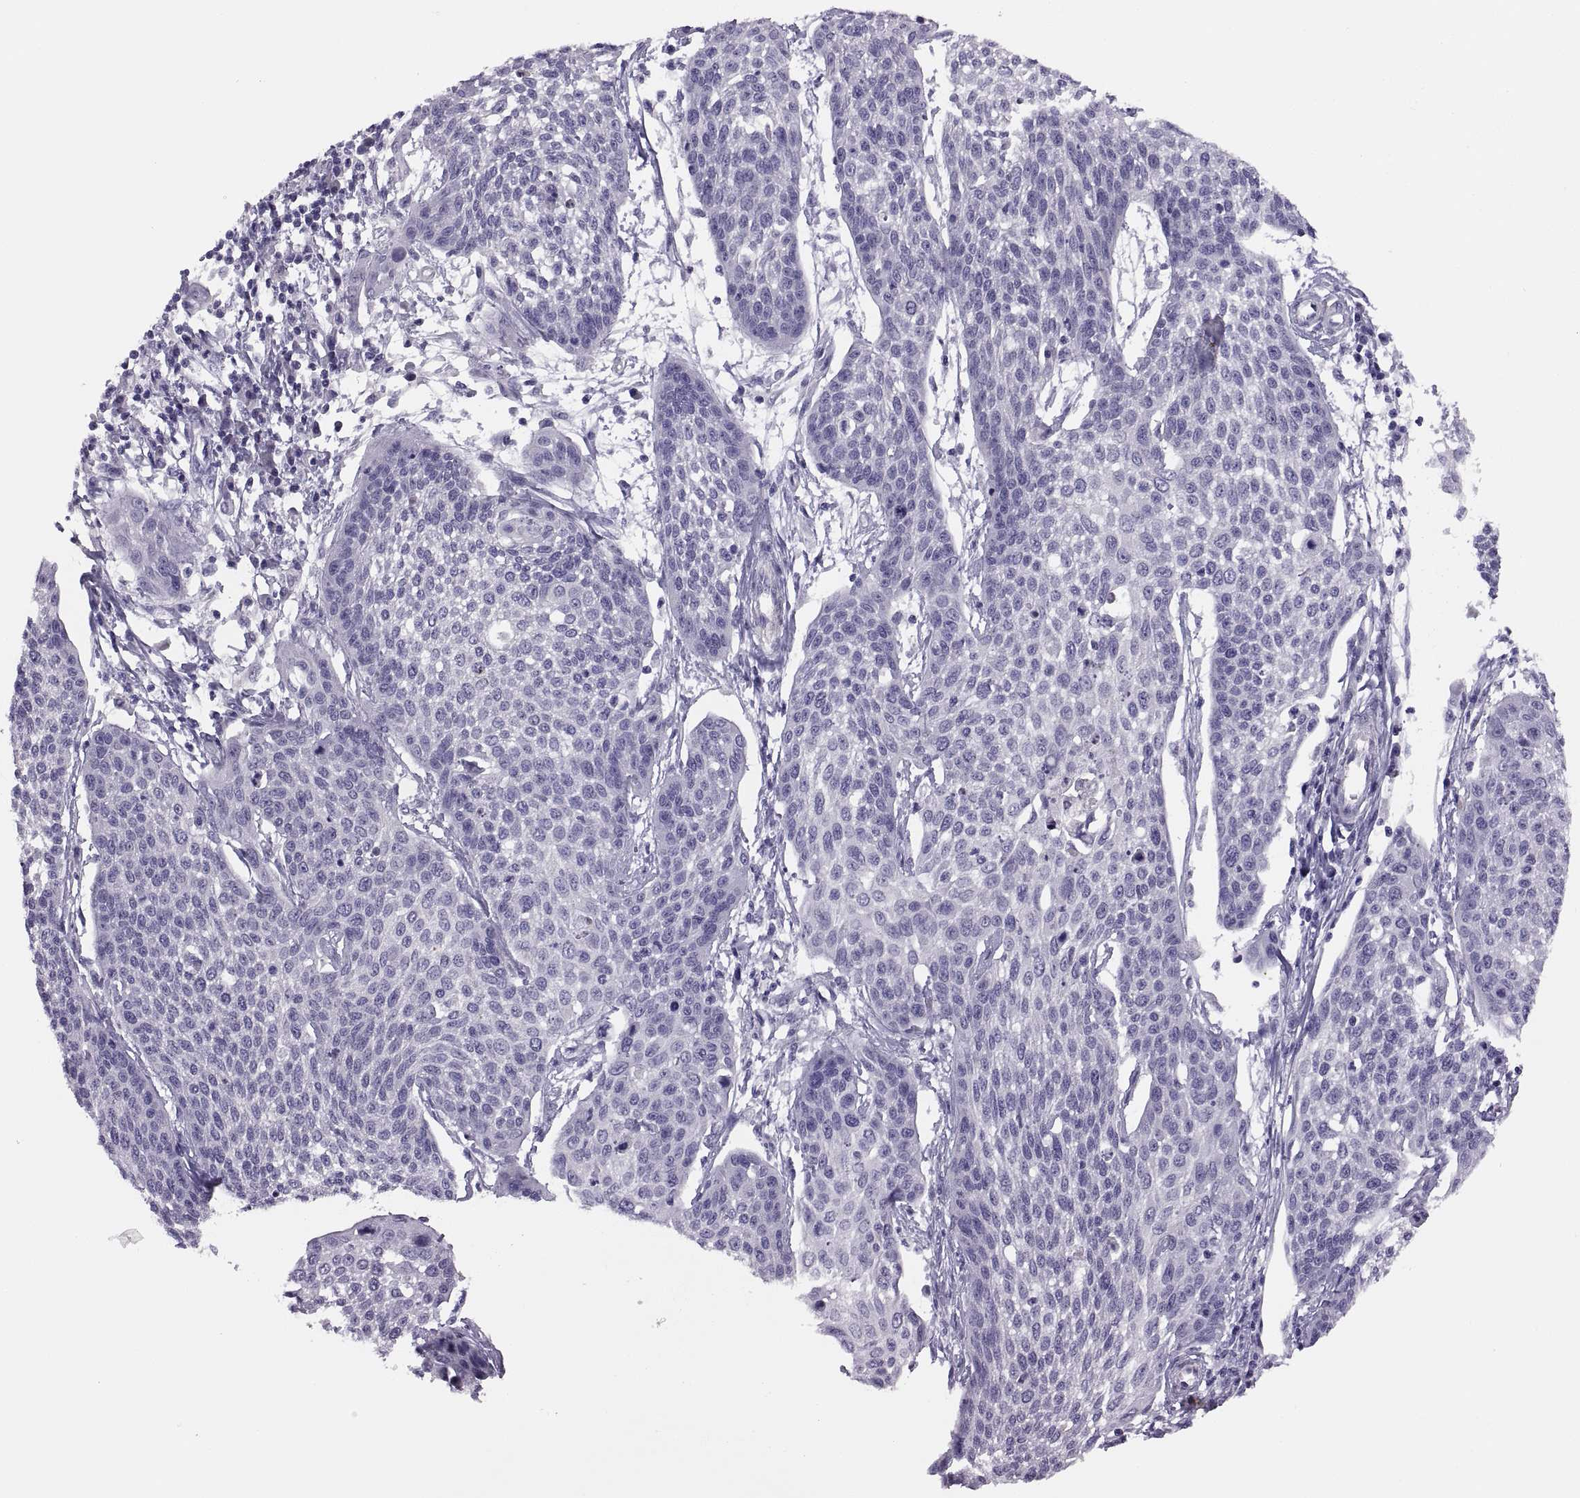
{"staining": {"intensity": "negative", "quantity": "none", "location": "none"}, "tissue": "cervical cancer", "cell_type": "Tumor cells", "image_type": "cancer", "snomed": [{"axis": "morphology", "description": "Squamous cell carcinoma, NOS"}, {"axis": "topography", "description": "Cervix"}], "caption": "This is a photomicrograph of immunohistochemistry staining of cervical cancer, which shows no expression in tumor cells.", "gene": "STRC", "patient": {"sex": "female", "age": 34}}